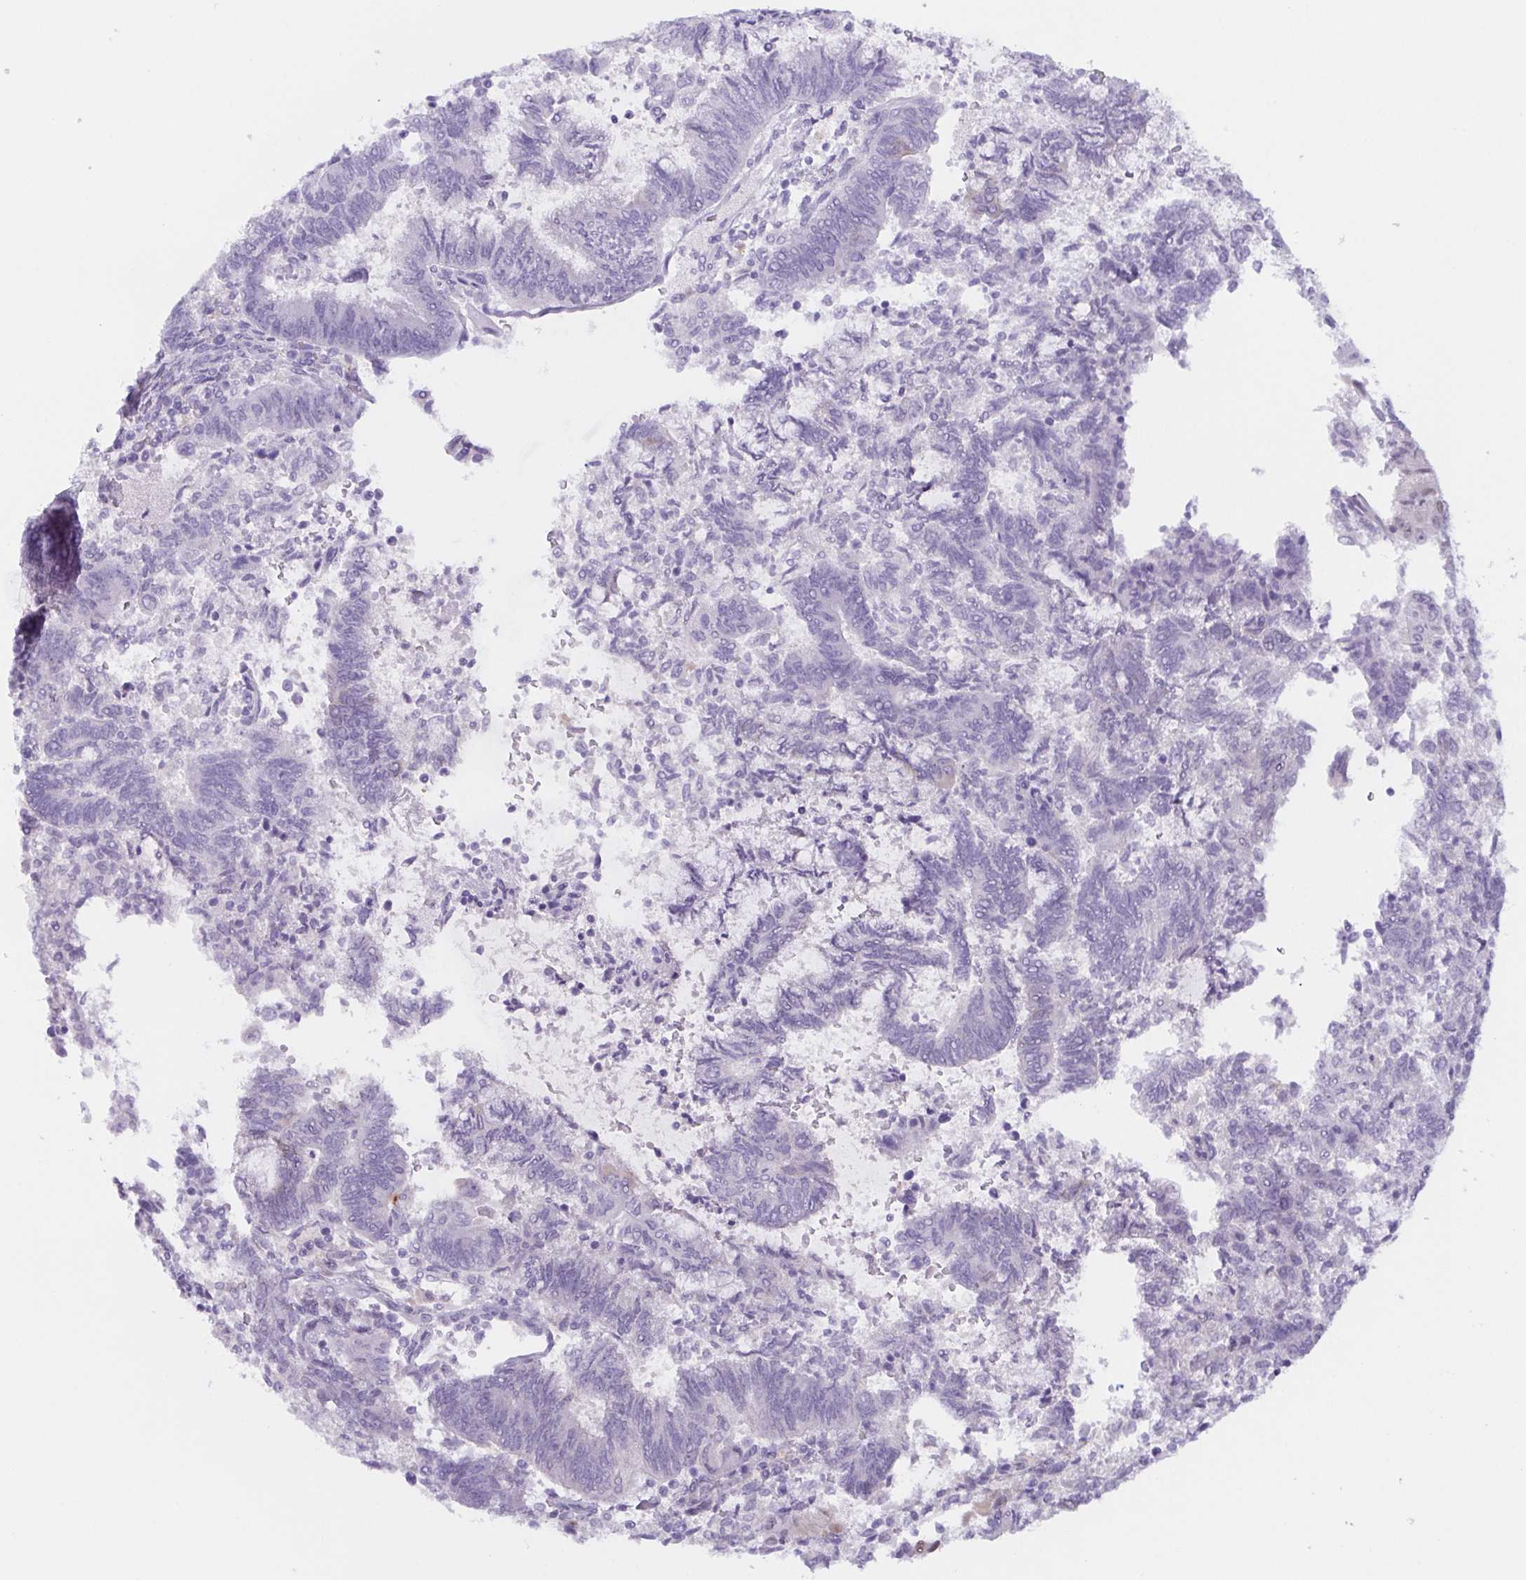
{"staining": {"intensity": "negative", "quantity": "none", "location": "none"}, "tissue": "endometrial cancer", "cell_type": "Tumor cells", "image_type": "cancer", "snomed": [{"axis": "morphology", "description": "Adenocarcinoma, NOS"}, {"axis": "topography", "description": "Endometrium"}], "caption": "Endometrial adenocarcinoma stained for a protein using immunohistochemistry (IHC) shows no expression tumor cells.", "gene": "DYNC2LI1", "patient": {"sex": "female", "age": 65}}